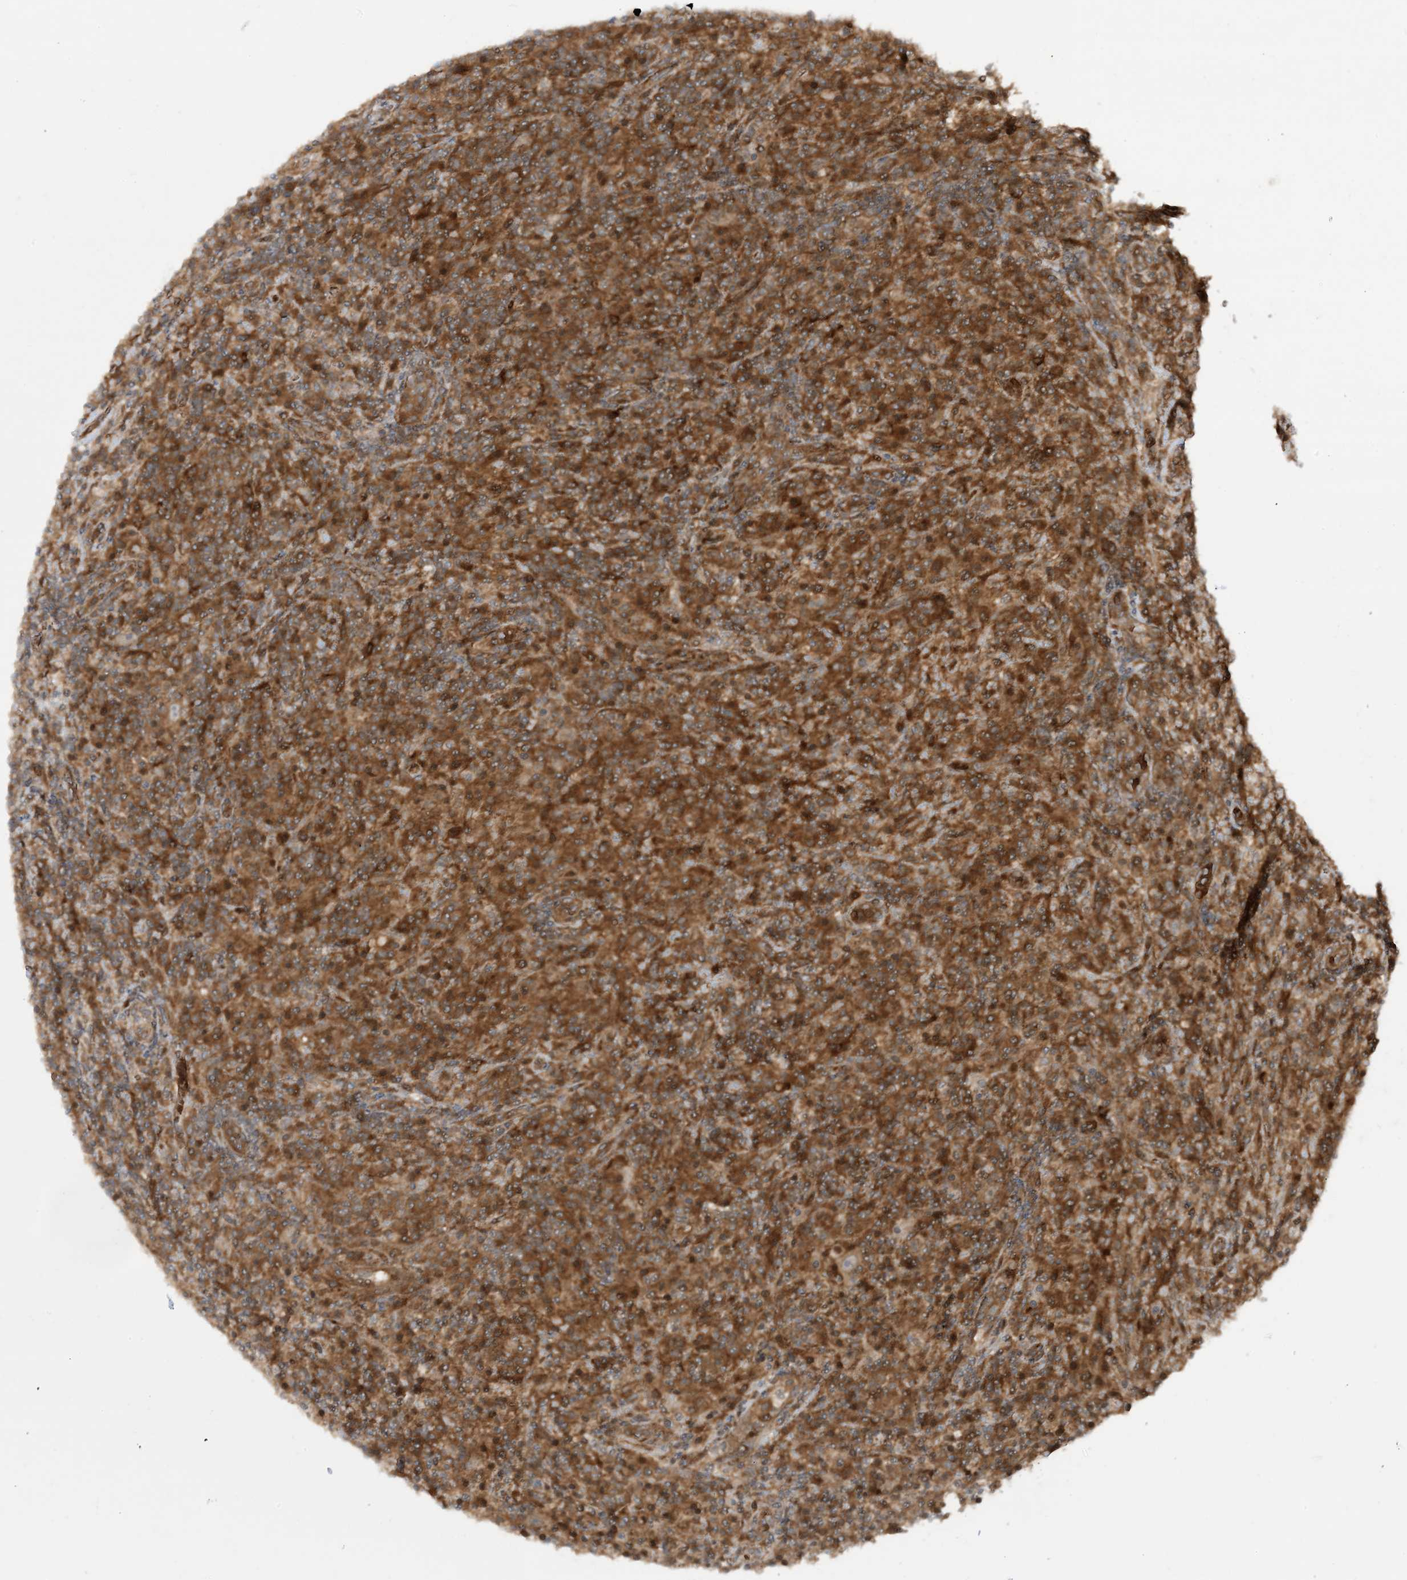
{"staining": {"intensity": "moderate", "quantity": "25%-75%", "location": "cytoplasmic/membranous"}, "tissue": "lymphoma", "cell_type": "Tumor cells", "image_type": "cancer", "snomed": [{"axis": "morphology", "description": "Hodgkin's disease, NOS"}, {"axis": "topography", "description": "Lymph node"}], "caption": "Immunohistochemistry (IHC) image of neoplastic tissue: human lymphoma stained using immunohistochemistry (IHC) reveals medium levels of moderate protein expression localized specifically in the cytoplasmic/membranous of tumor cells, appearing as a cytoplasmic/membranous brown color.", "gene": "STAM2", "patient": {"sex": "male", "age": 70}}